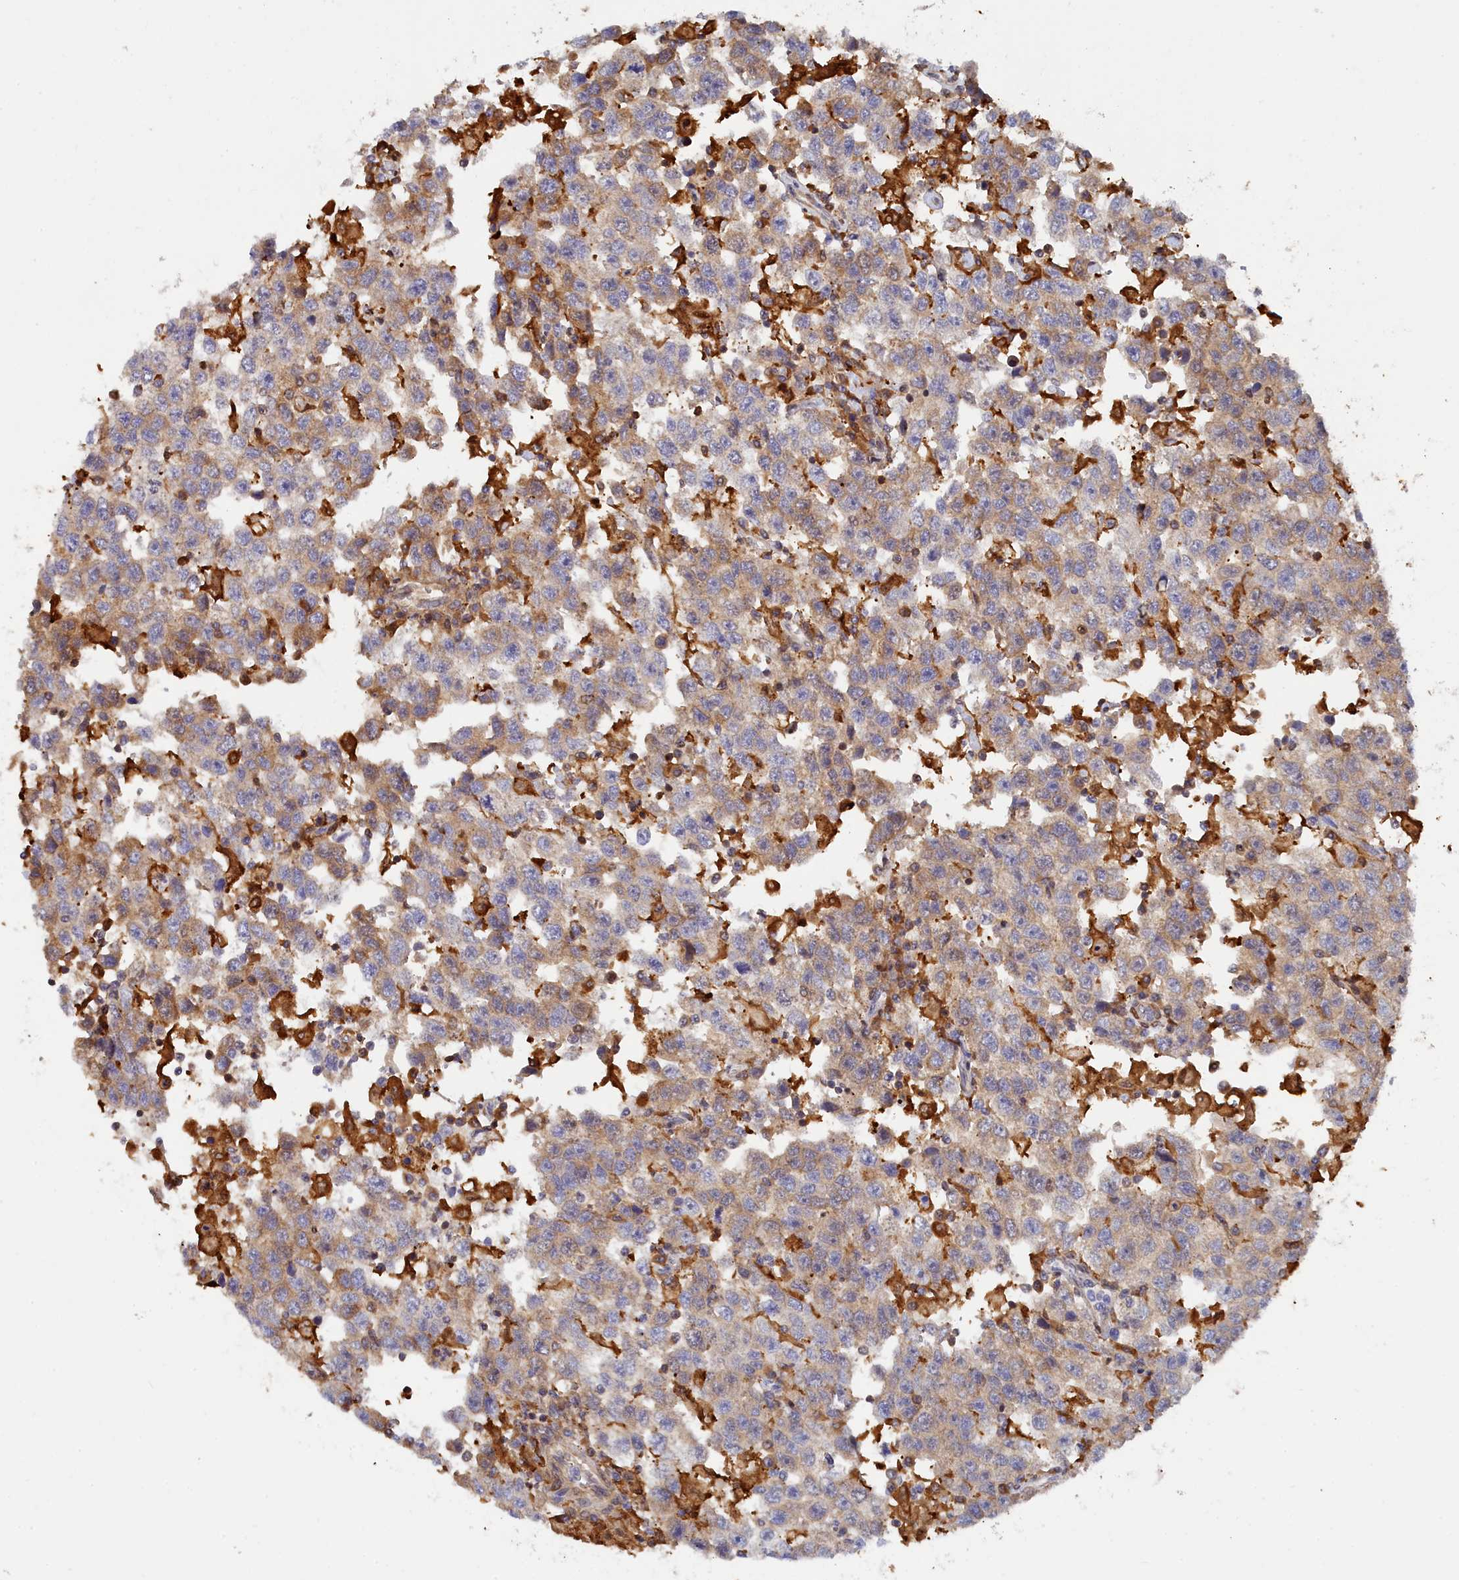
{"staining": {"intensity": "weak", "quantity": "25%-75%", "location": "cytoplasmic/membranous"}, "tissue": "testis cancer", "cell_type": "Tumor cells", "image_type": "cancer", "snomed": [{"axis": "morphology", "description": "Seminoma, NOS"}, {"axis": "topography", "description": "Testis"}], "caption": "The immunohistochemical stain shows weak cytoplasmic/membranous staining in tumor cells of testis seminoma tissue.", "gene": "SPATA5L1", "patient": {"sex": "male", "age": 41}}